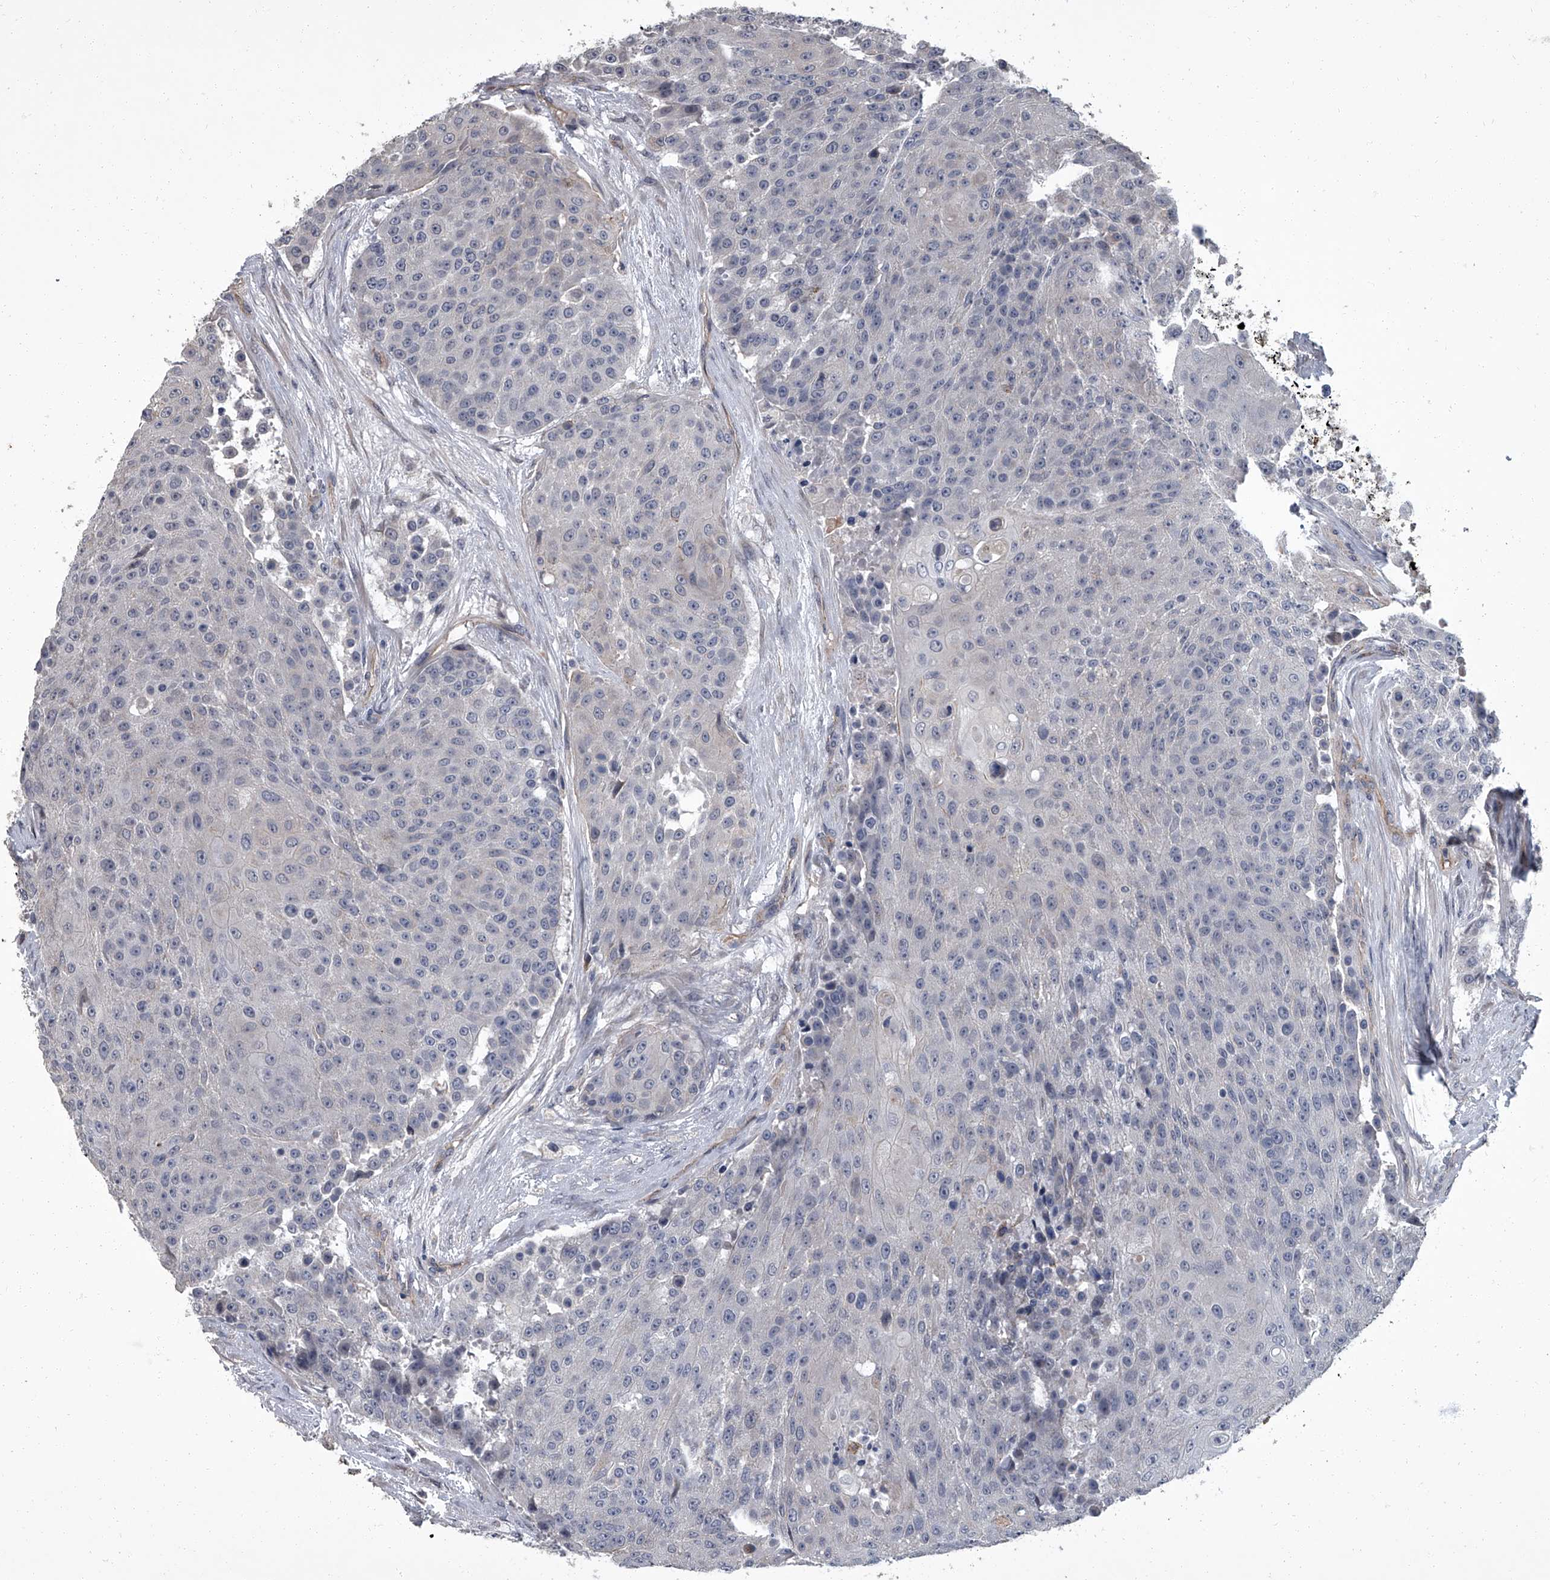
{"staining": {"intensity": "negative", "quantity": "none", "location": "none"}, "tissue": "urothelial cancer", "cell_type": "Tumor cells", "image_type": "cancer", "snomed": [{"axis": "morphology", "description": "Urothelial carcinoma, High grade"}, {"axis": "topography", "description": "Urinary bladder"}], "caption": "IHC micrograph of urothelial cancer stained for a protein (brown), which shows no expression in tumor cells.", "gene": "SIRT4", "patient": {"sex": "female", "age": 63}}